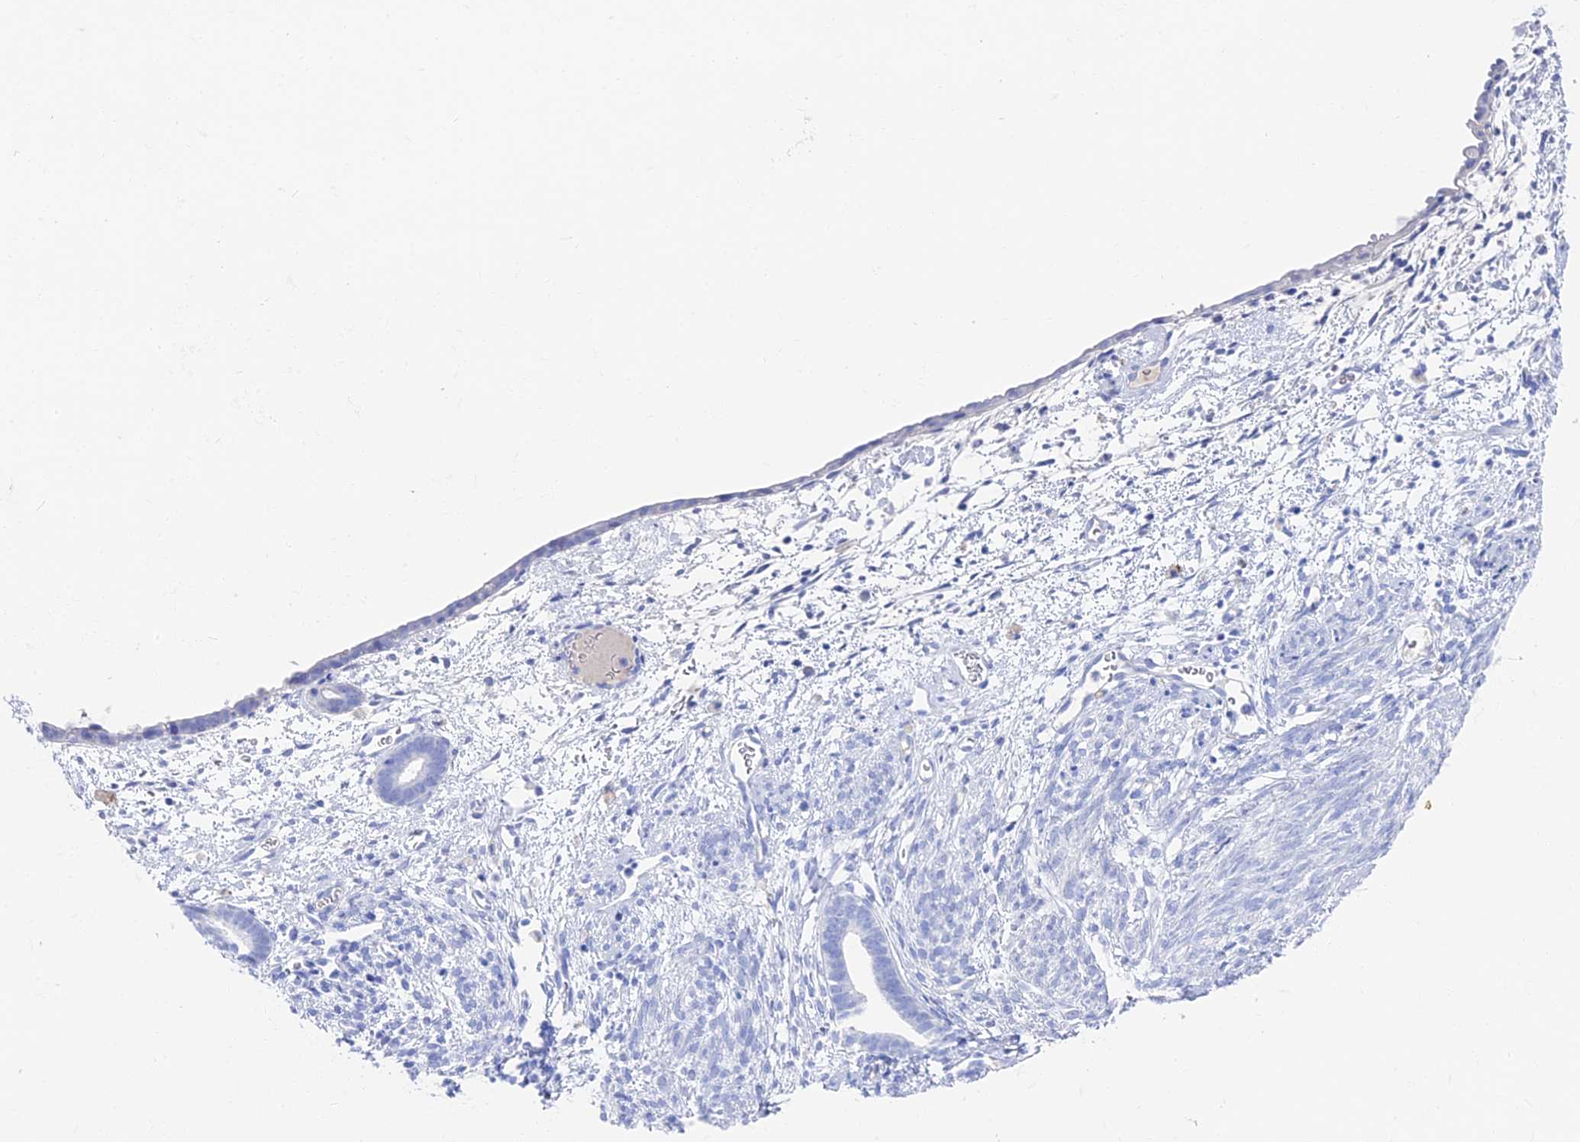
{"staining": {"intensity": "negative", "quantity": "none", "location": "none"}, "tissue": "endometrium", "cell_type": "Cells in endometrial stroma", "image_type": "normal", "snomed": [{"axis": "morphology", "description": "Normal tissue, NOS"}, {"axis": "morphology", "description": "Adenocarcinoma, NOS"}, {"axis": "topography", "description": "Endometrium"}], "caption": "Endometrium was stained to show a protein in brown. There is no significant staining in cells in endometrial stroma. (DAB immunohistochemistry (IHC) with hematoxylin counter stain).", "gene": "UNC119", "patient": {"sex": "female", "age": 57}}